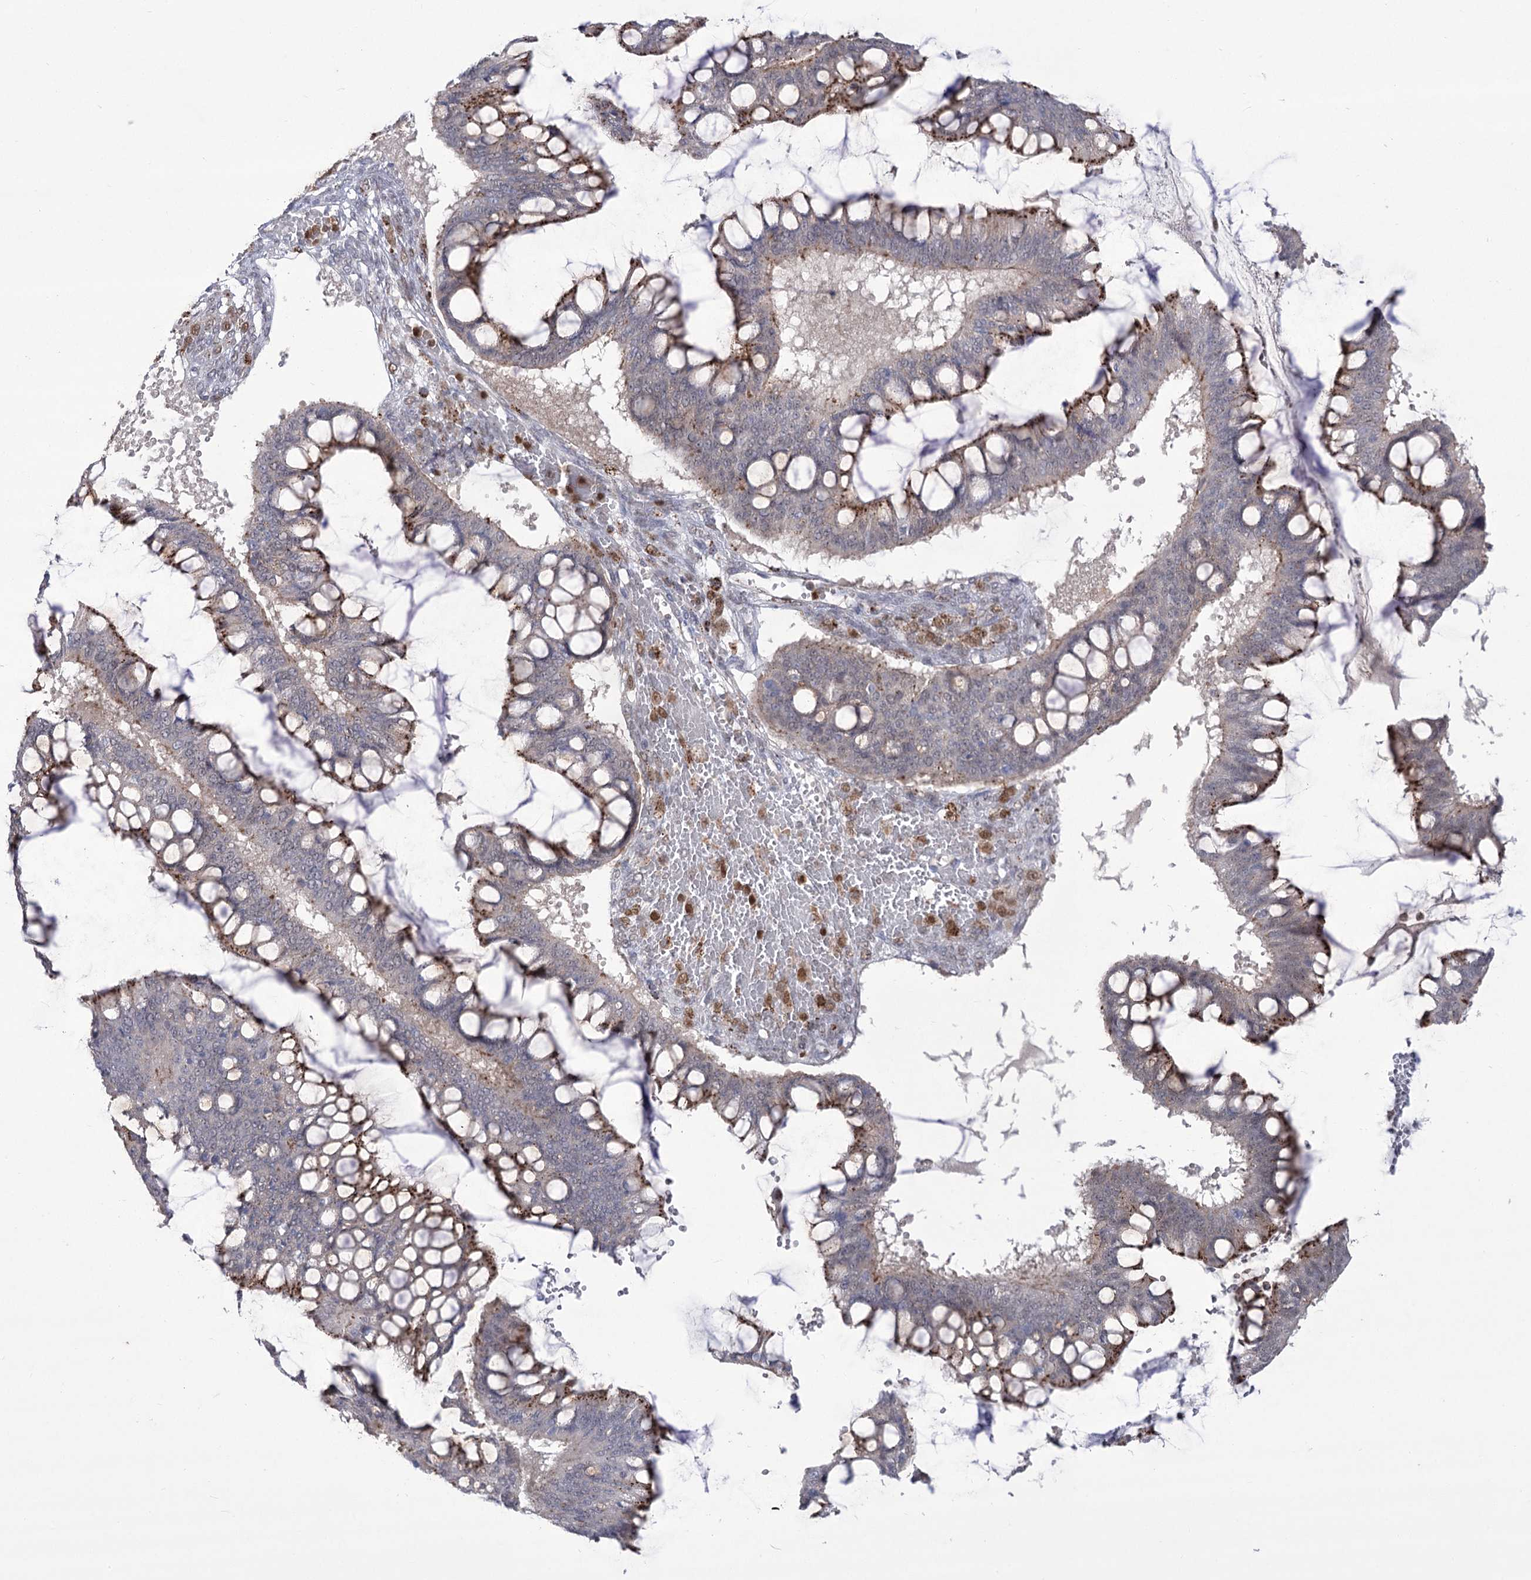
{"staining": {"intensity": "moderate", "quantity": "25%-75%", "location": "cytoplasmic/membranous"}, "tissue": "ovarian cancer", "cell_type": "Tumor cells", "image_type": "cancer", "snomed": [{"axis": "morphology", "description": "Cystadenocarcinoma, mucinous, NOS"}, {"axis": "topography", "description": "Ovary"}], "caption": "Immunohistochemistry (IHC) of ovarian cancer (mucinous cystadenocarcinoma) reveals medium levels of moderate cytoplasmic/membranous staining in about 25%-75% of tumor cells.", "gene": "SIAE", "patient": {"sex": "female", "age": 73}}